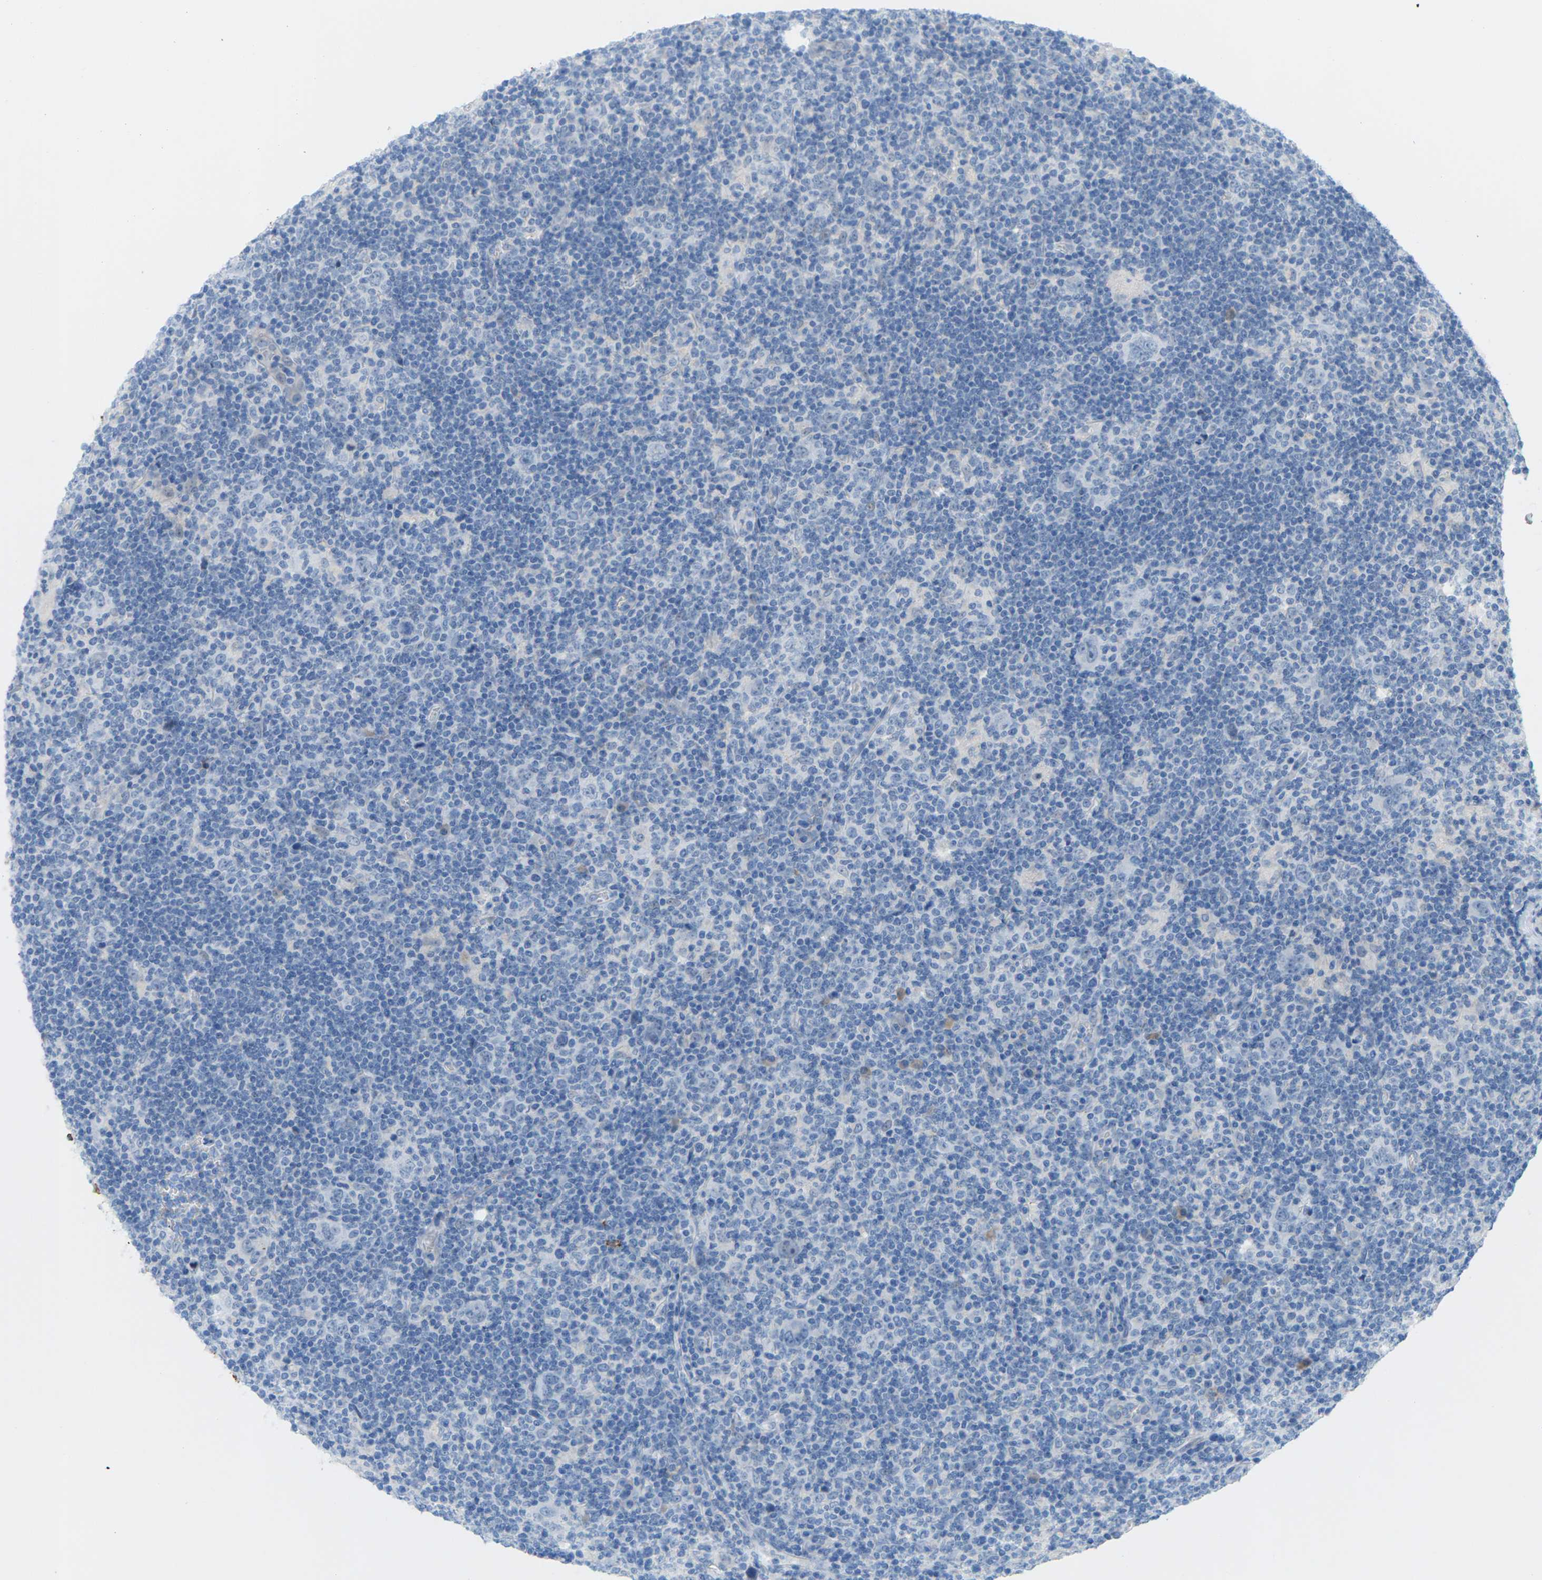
{"staining": {"intensity": "negative", "quantity": "none", "location": "none"}, "tissue": "lymphoma", "cell_type": "Tumor cells", "image_type": "cancer", "snomed": [{"axis": "morphology", "description": "Hodgkin's disease, NOS"}, {"axis": "topography", "description": "Lymph node"}], "caption": "This is an immunohistochemistry micrograph of human lymphoma. There is no staining in tumor cells.", "gene": "CLDN3", "patient": {"sex": "female", "age": 57}}